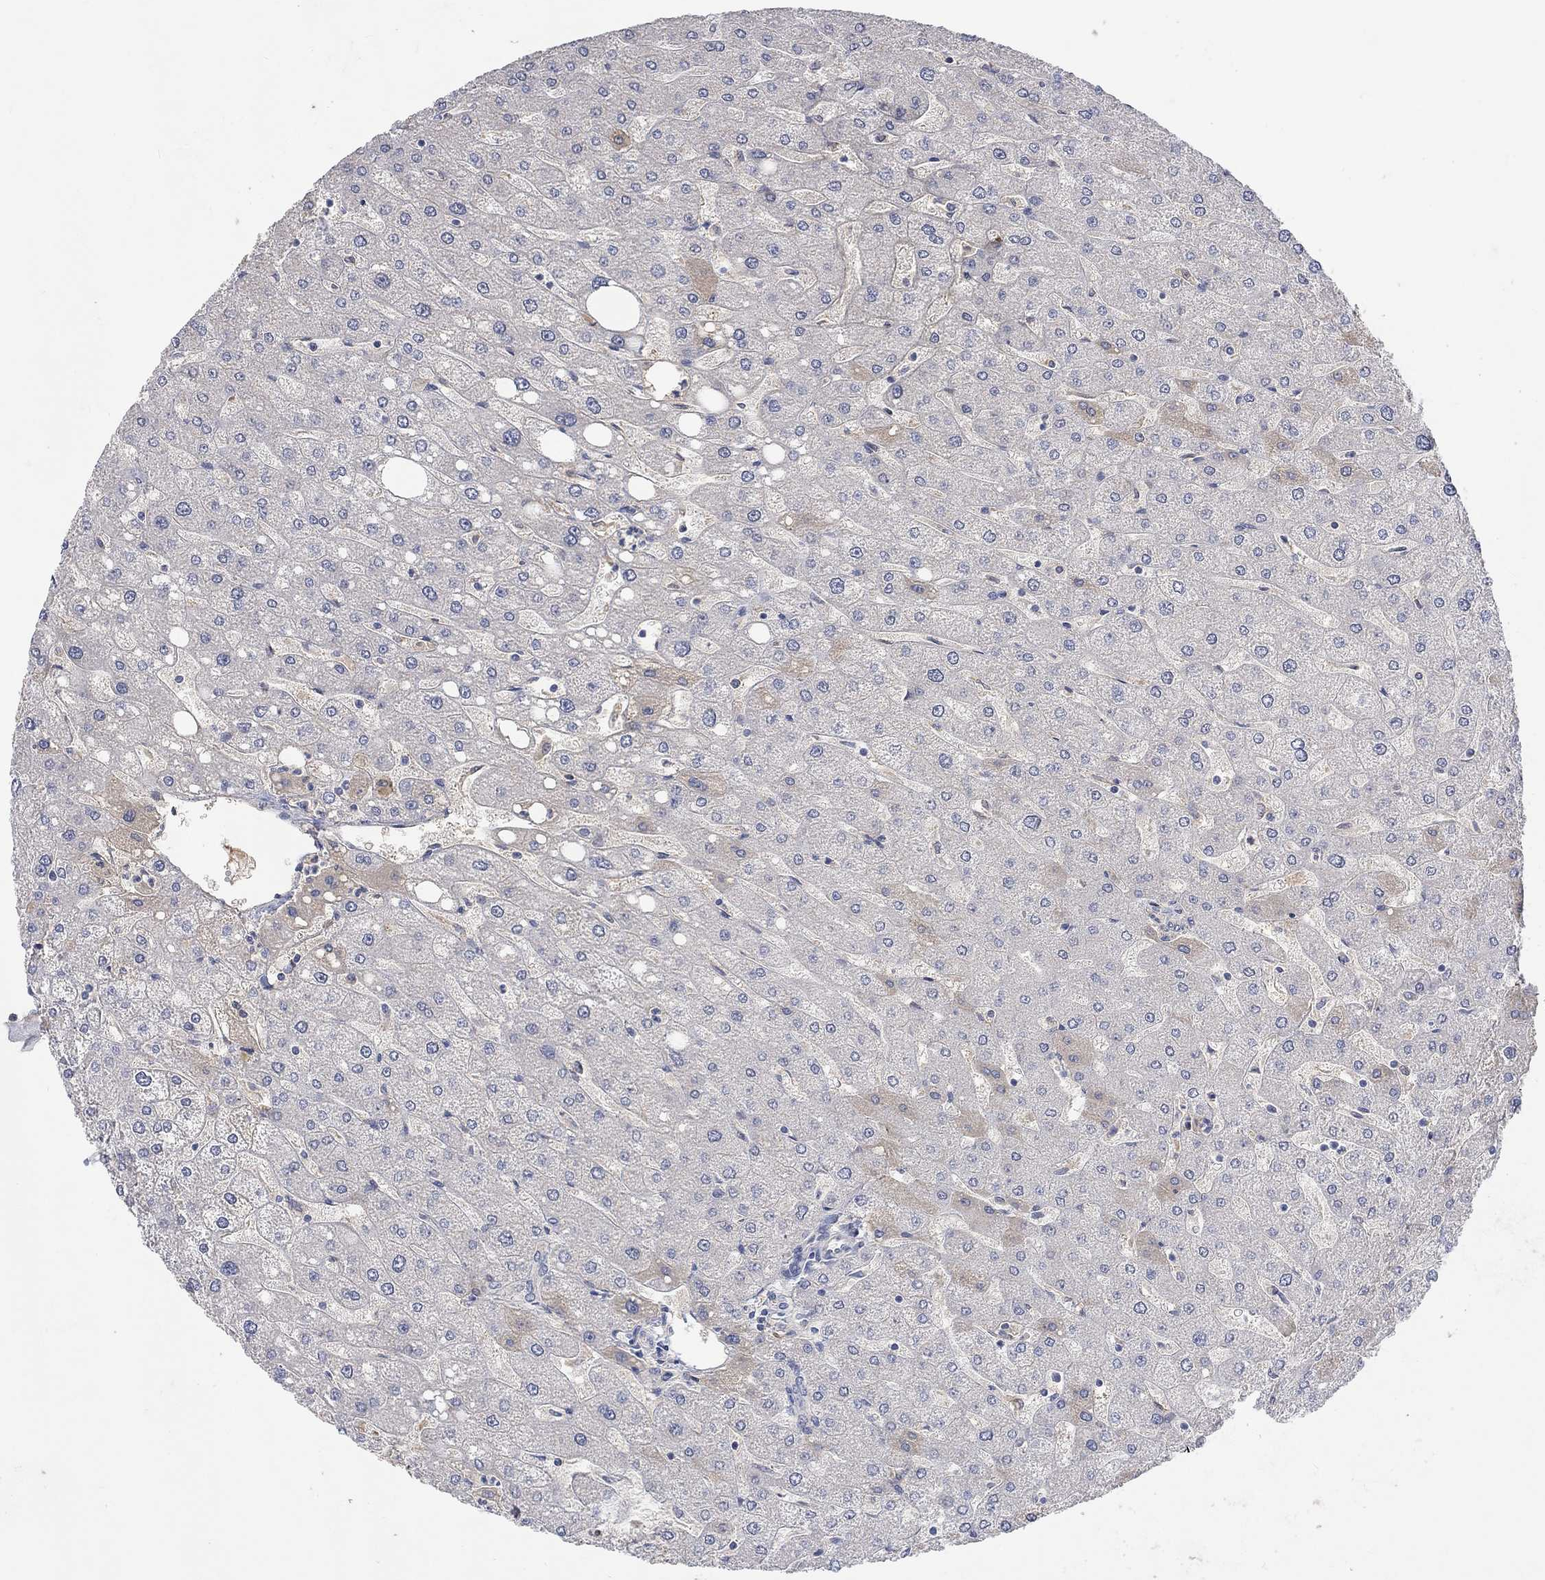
{"staining": {"intensity": "negative", "quantity": "none", "location": "none"}, "tissue": "liver", "cell_type": "Cholangiocytes", "image_type": "normal", "snomed": [{"axis": "morphology", "description": "Normal tissue, NOS"}, {"axis": "topography", "description": "Liver"}], "caption": "Cholangiocytes are negative for brown protein staining in normal liver. The staining was performed using DAB to visualize the protein expression in brown, while the nuclei were stained in blue with hematoxylin (Magnification: 20x).", "gene": "MSTN", "patient": {"sex": "male", "age": 67}}